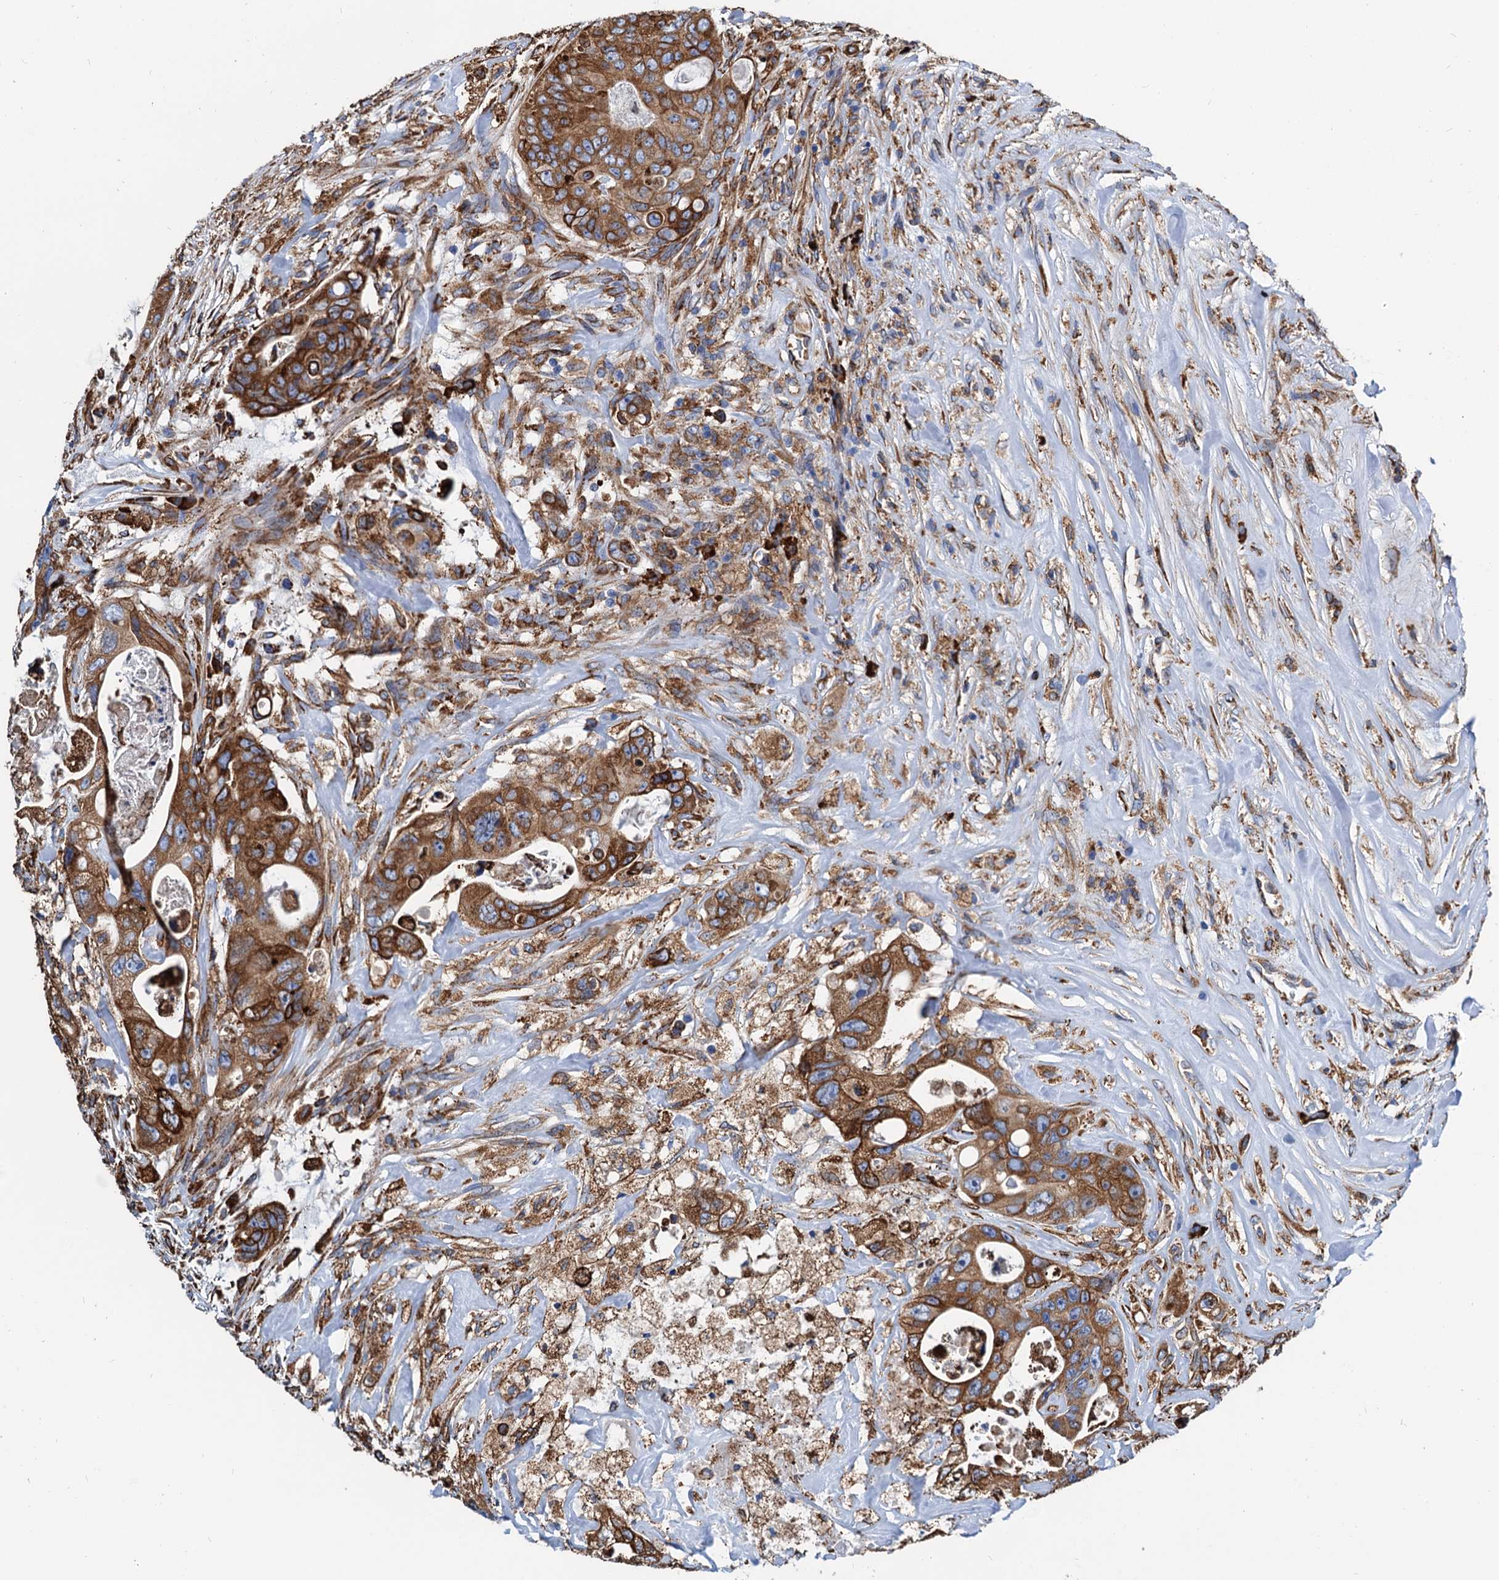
{"staining": {"intensity": "moderate", "quantity": ">75%", "location": "cytoplasmic/membranous"}, "tissue": "colorectal cancer", "cell_type": "Tumor cells", "image_type": "cancer", "snomed": [{"axis": "morphology", "description": "Adenocarcinoma, NOS"}, {"axis": "topography", "description": "Colon"}], "caption": "Tumor cells demonstrate medium levels of moderate cytoplasmic/membranous staining in about >75% of cells in adenocarcinoma (colorectal).", "gene": "HSPA5", "patient": {"sex": "female", "age": 46}}